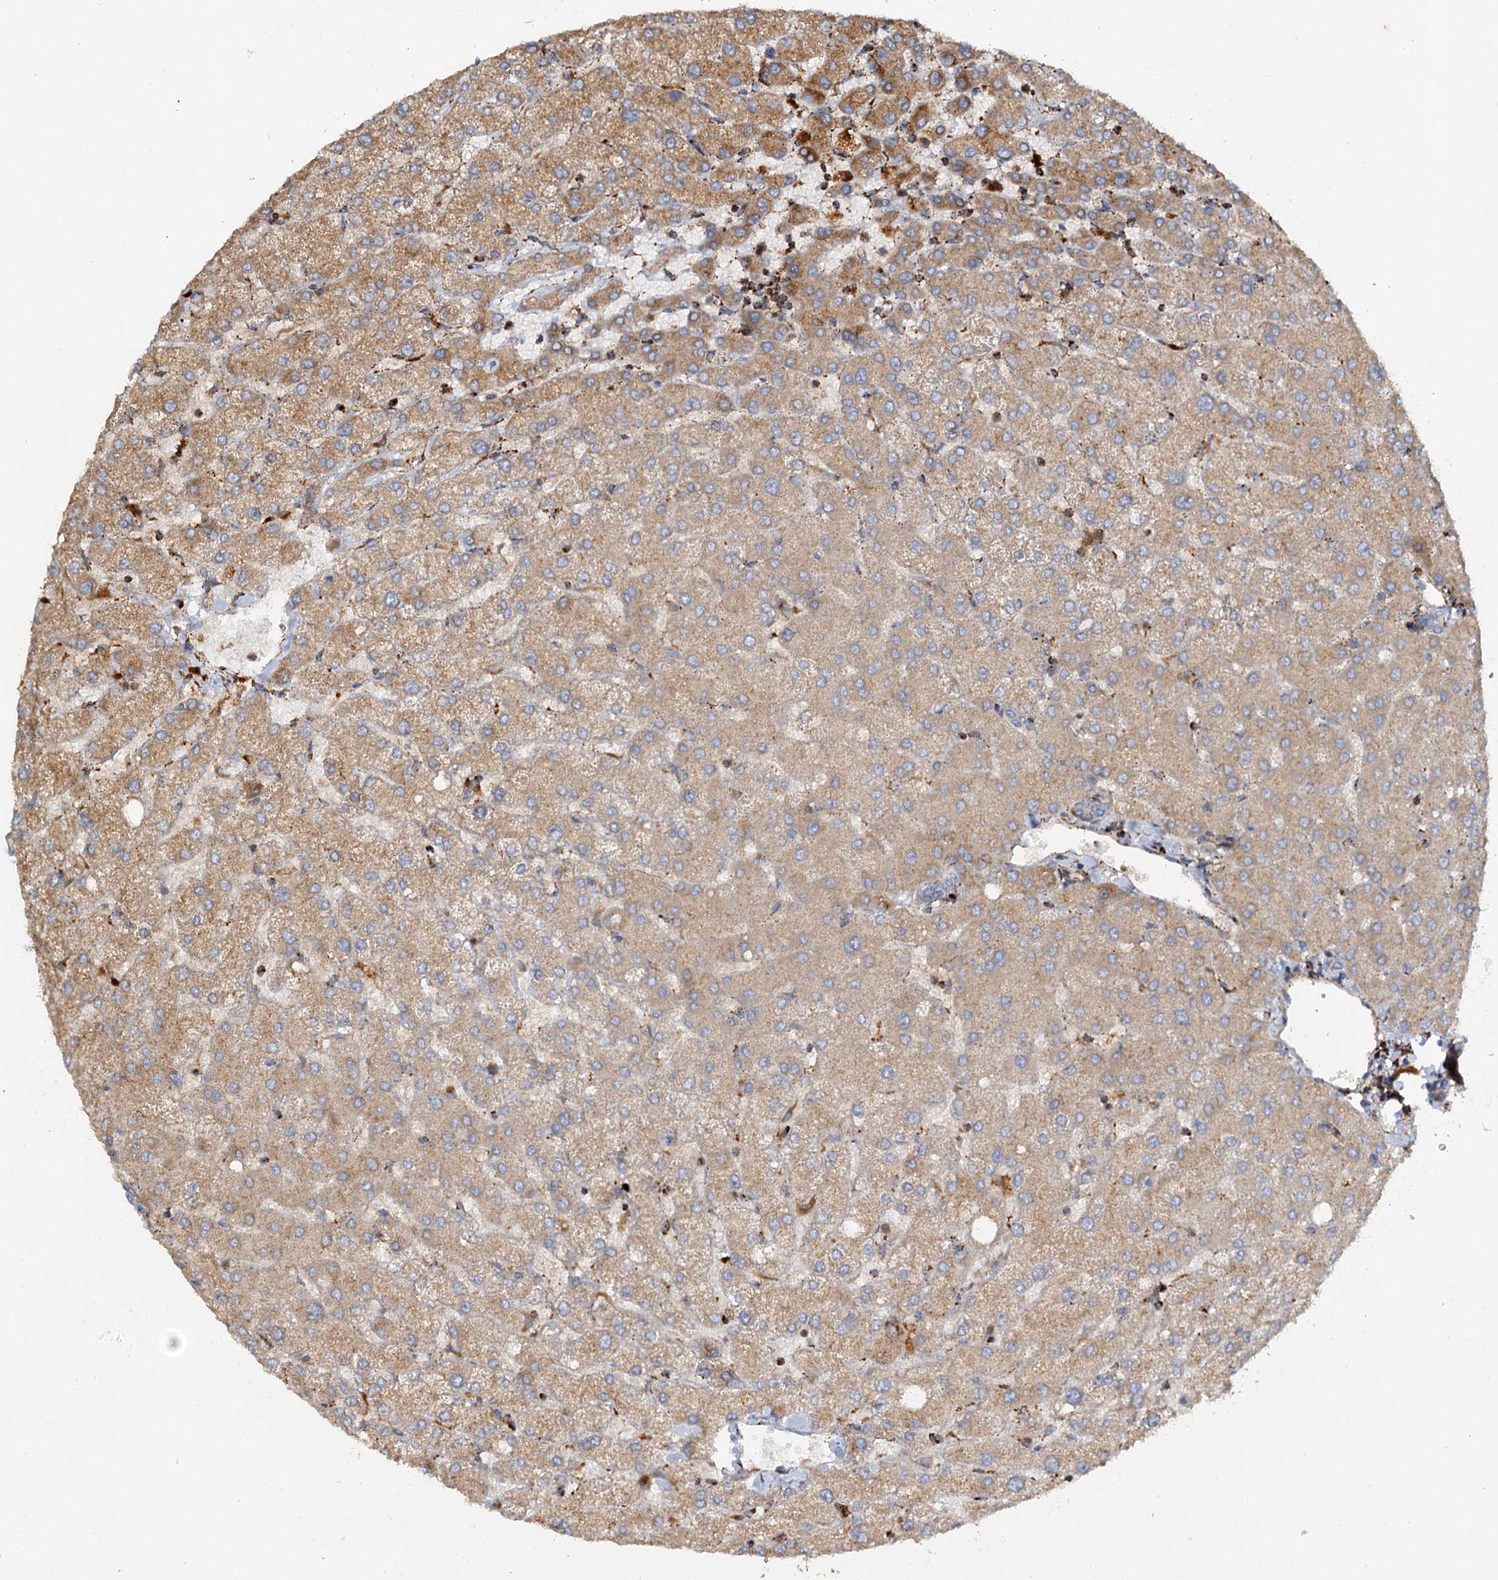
{"staining": {"intensity": "negative", "quantity": "none", "location": "none"}, "tissue": "liver", "cell_type": "Cholangiocytes", "image_type": "normal", "snomed": [{"axis": "morphology", "description": "Normal tissue, NOS"}, {"axis": "topography", "description": "Liver"}], "caption": "This photomicrograph is of unremarkable liver stained with immunohistochemistry to label a protein in brown with the nuclei are counter-stained blue. There is no staining in cholangiocytes.", "gene": "WDR73", "patient": {"sex": "female", "age": 54}}